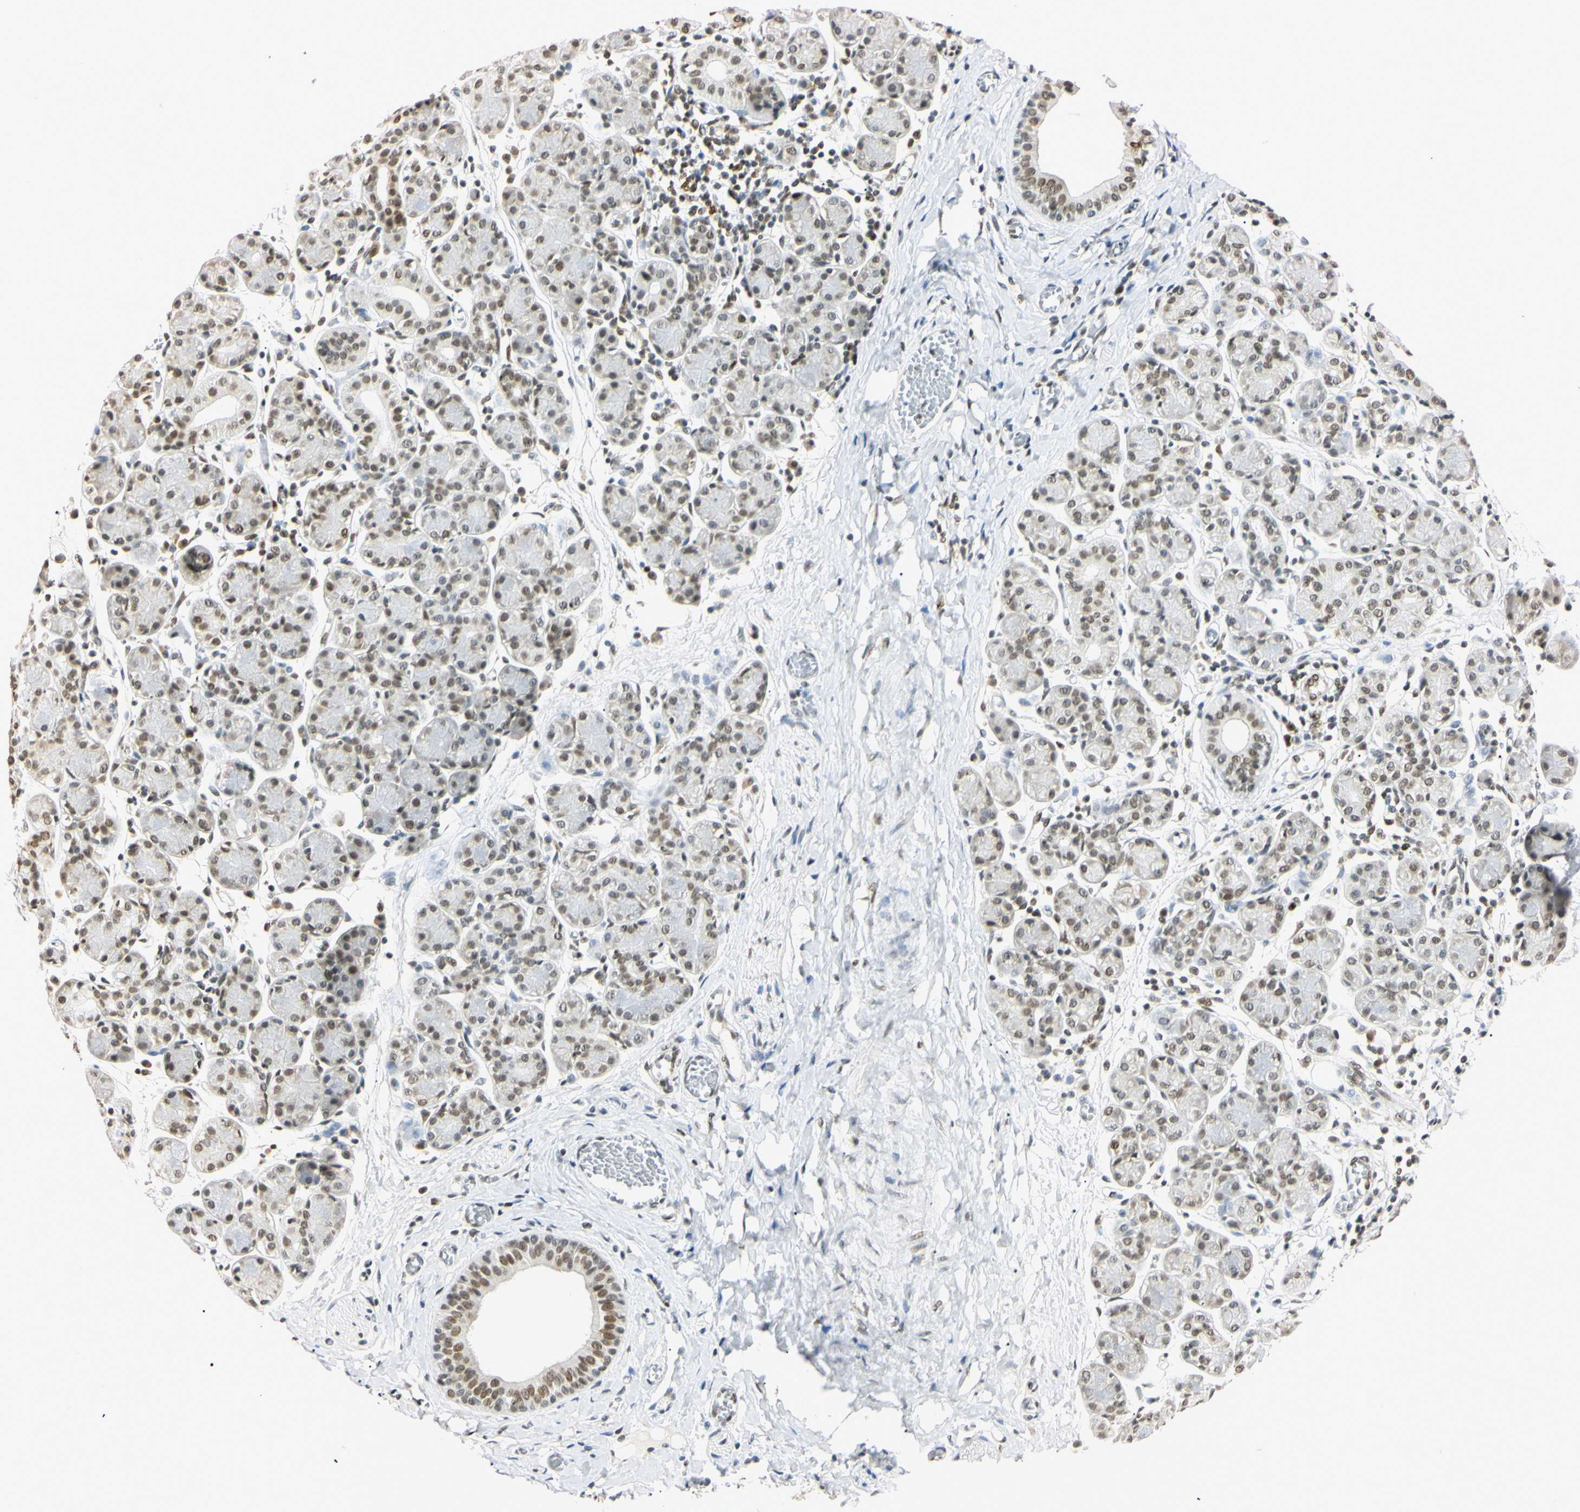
{"staining": {"intensity": "weak", "quantity": ">75%", "location": "nuclear"}, "tissue": "salivary gland", "cell_type": "Glandular cells", "image_type": "normal", "snomed": [{"axis": "morphology", "description": "Normal tissue, NOS"}, {"axis": "morphology", "description": "Inflammation, NOS"}, {"axis": "topography", "description": "Lymph node"}, {"axis": "topography", "description": "Salivary gland"}], "caption": "The immunohistochemical stain highlights weak nuclear staining in glandular cells of normal salivary gland.", "gene": "SMARCA5", "patient": {"sex": "male", "age": 3}}